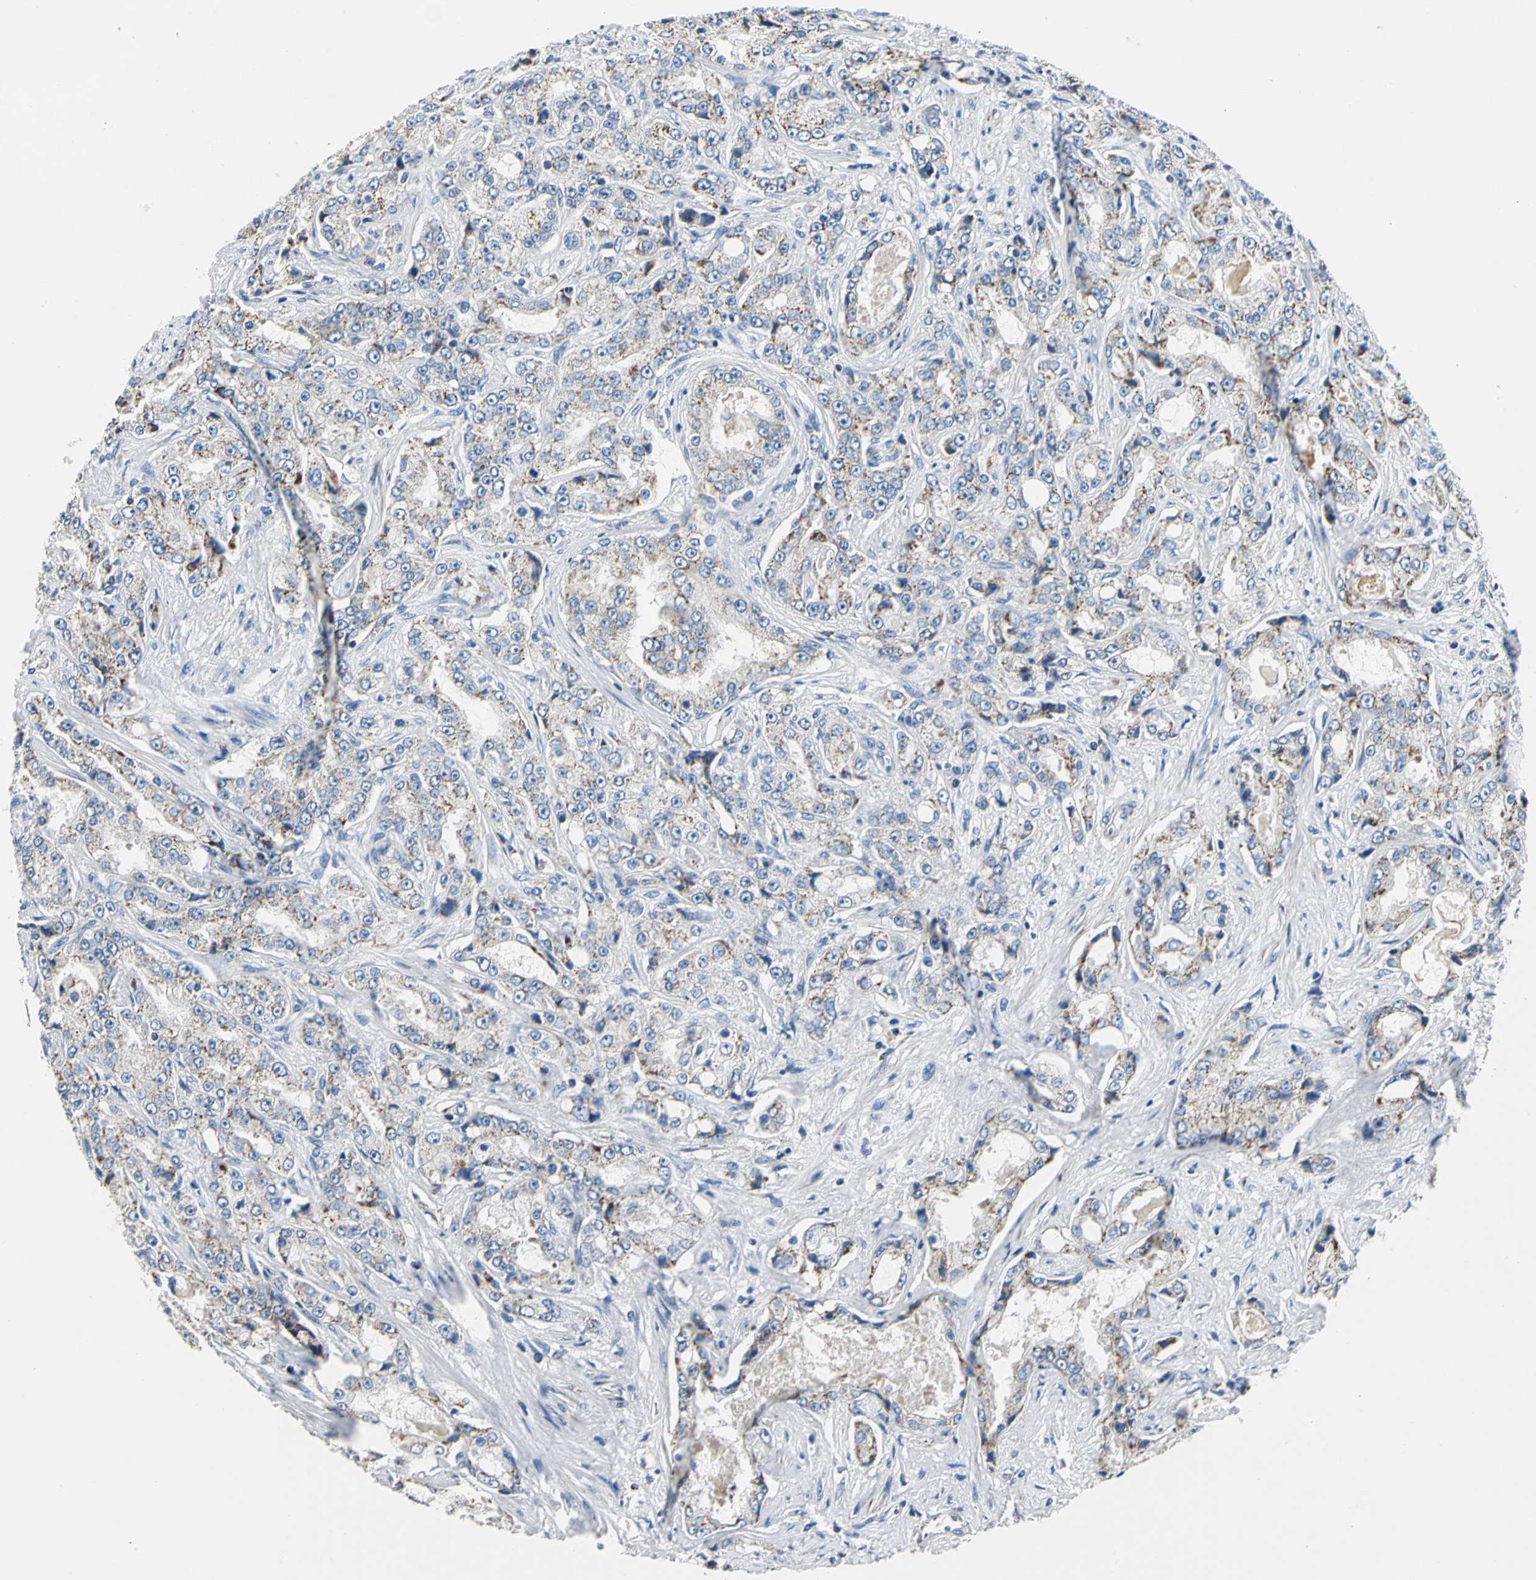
{"staining": {"intensity": "weak", "quantity": ">75%", "location": "cytoplasmic/membranous"}, "tissue": "prostate cancer", "cell_type": "Tumor cells", "image_type": "cancer", "snomed": [{"axis": "morphology", "description": "Adenocarcinoma, High grade"}, {"axis": "topography", "description": "Prostate"}], "caption": "Immunohistochemistry (IHC) image of neoplastic tissue: human prostate adenocarcinoma (high-grade) stained using immunohistochemistry shows low levels of weak protein expression localized specifically in the cytoplasmic/membranous of tumor cells, appearing as a cytoplasmic/membranous brown color.", "gene": "IFI6", "patient": {"sex": "male", "age": 73}}